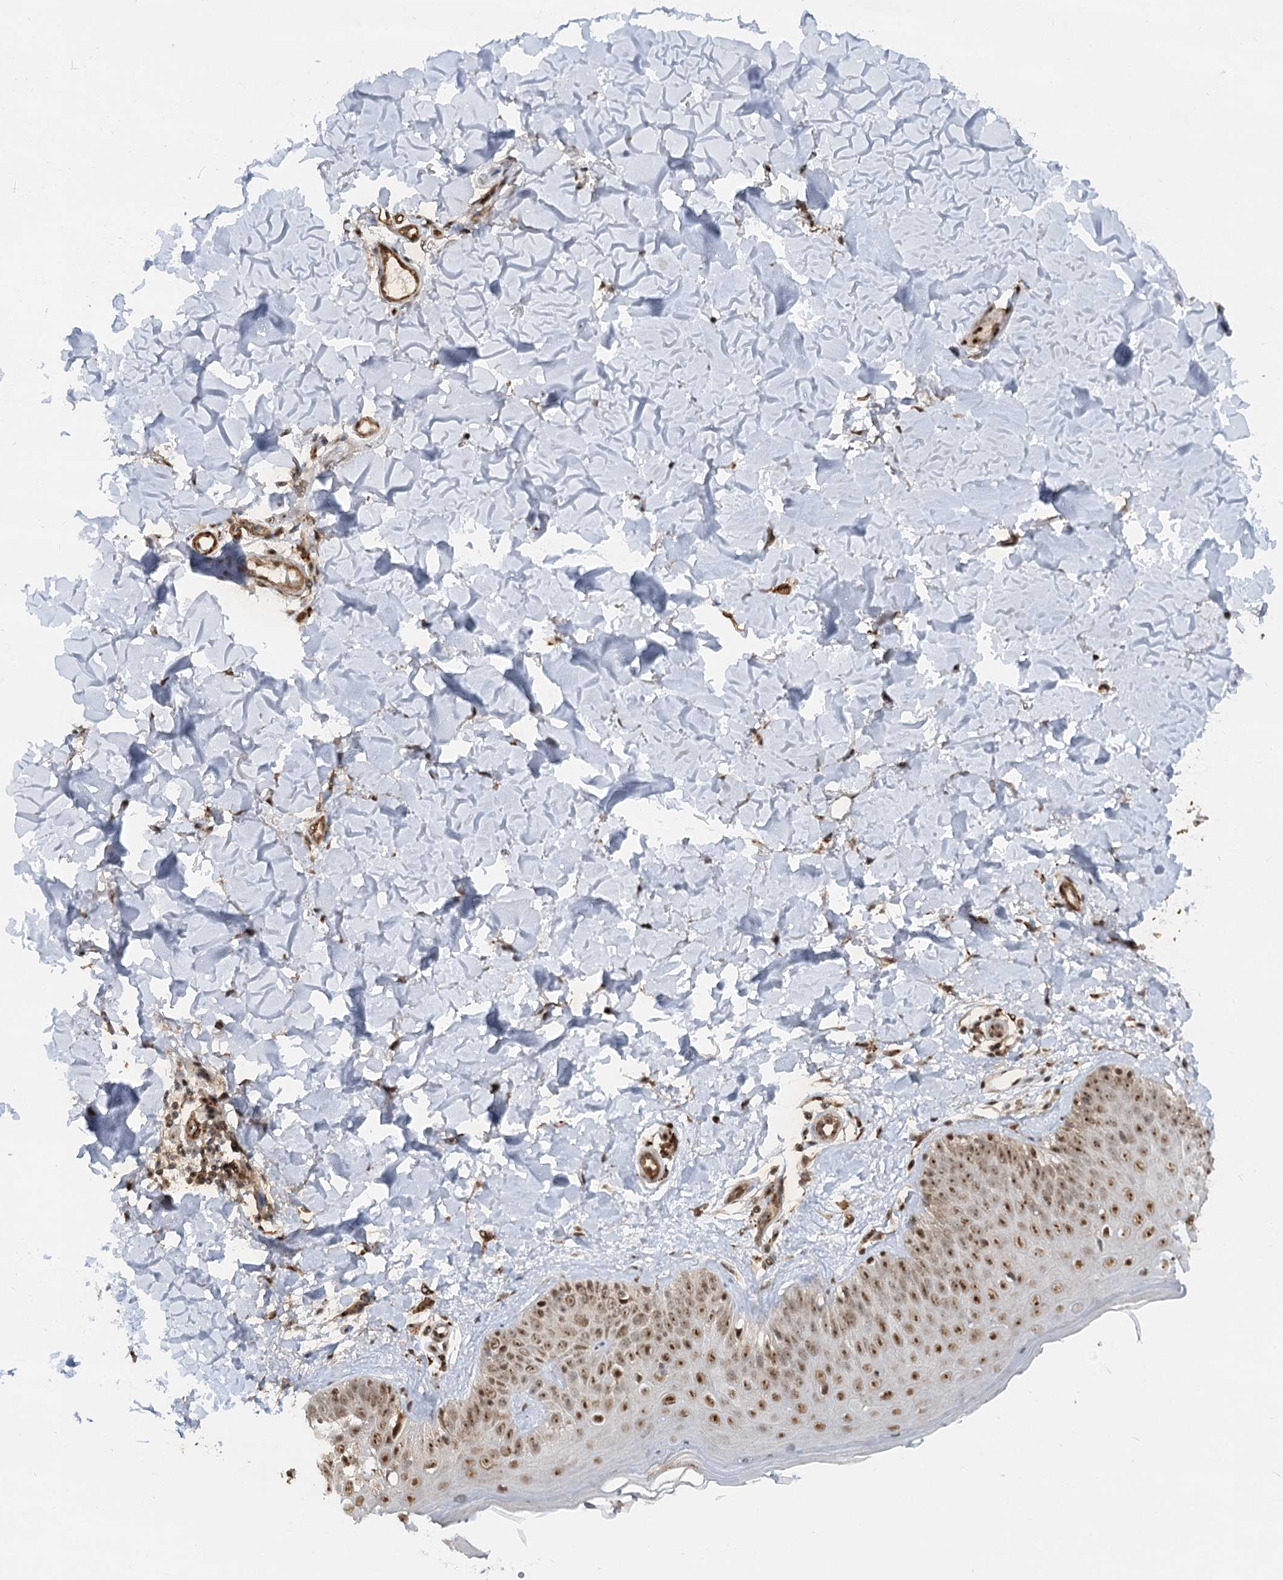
{"staining": {"intensity": "moderate", "quantity": ">75%", "location": "cytoplasmic/membranous,nuclear"}, "tissue": "skin", "cell_type": "Fibroblasts", "image_type": "normal", "snomed": [{"axis": "morphology", "description": "Normal tissue, NOS"}, {"axis": "topography", "description": "Skin"}], "caption": "This photomicrograph displays IHC staining of benign skin, with medium moderate cytoplasmic/membranous,nuclear staining in about >75% of fibroblasts.", "gene": "GNL3L", "patient": {"sex": "male", "age": 52}}